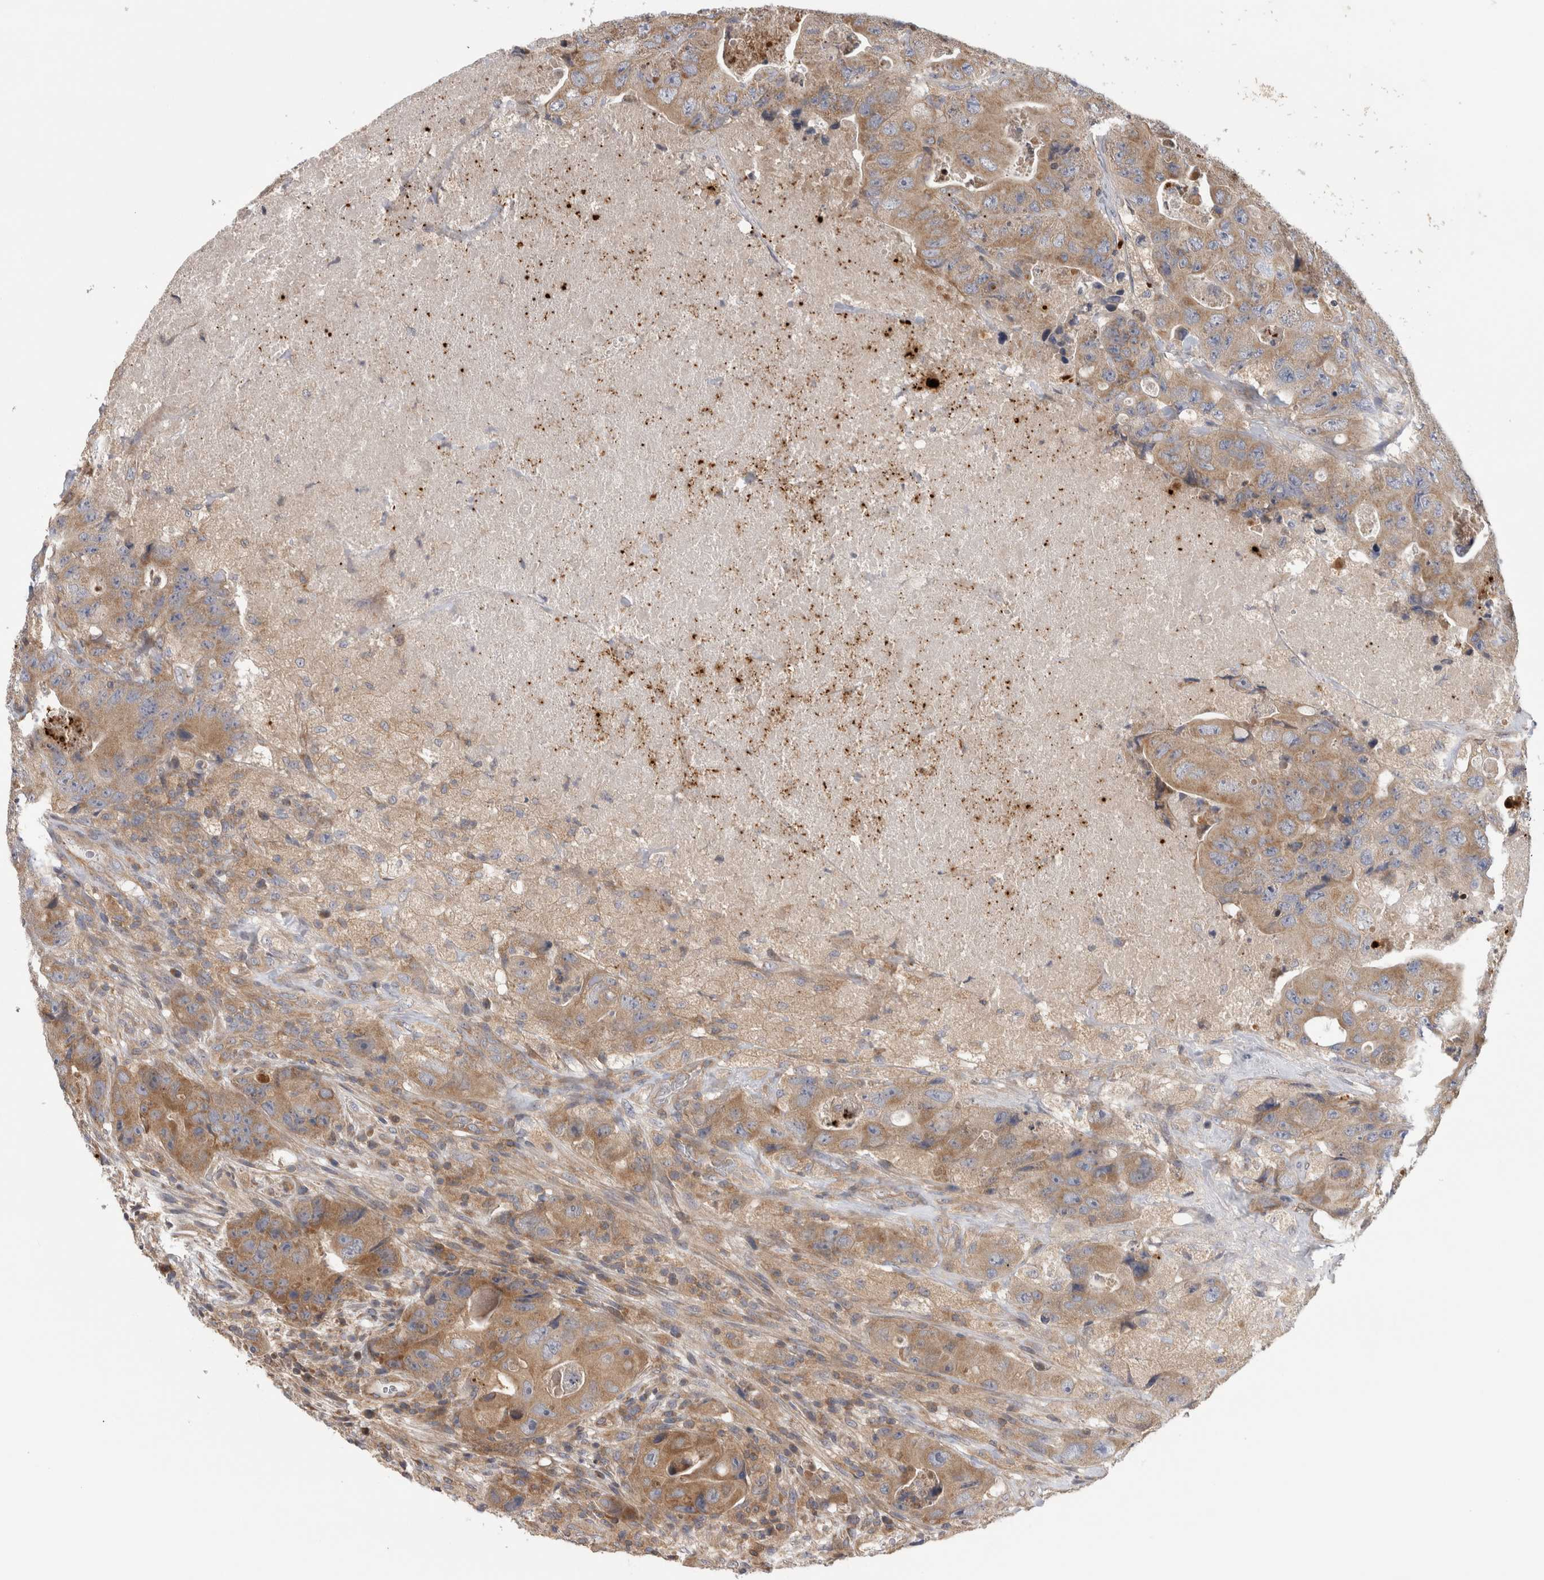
{"staining": {"intensity": "moderate", "quantity": ">75%", "location": "cytoplasmic/membranous"}, "tissue": "colorectal cancer", "cell_type": "Tumor cells", "image_type": "cancer", "snomed": [{"axis": "morphology", "description": "Adenocarcinoma, NOS"}, {"axis": "topography", "description": "Colon"}], "caption": "A micrograph of human colorectal cancer stained for a protein exhibits moderate cytoplasmic/membranous brown staining in tumor cells.", "gene": "GRIK2", "patient": {"sex": "female", "age": 46}}